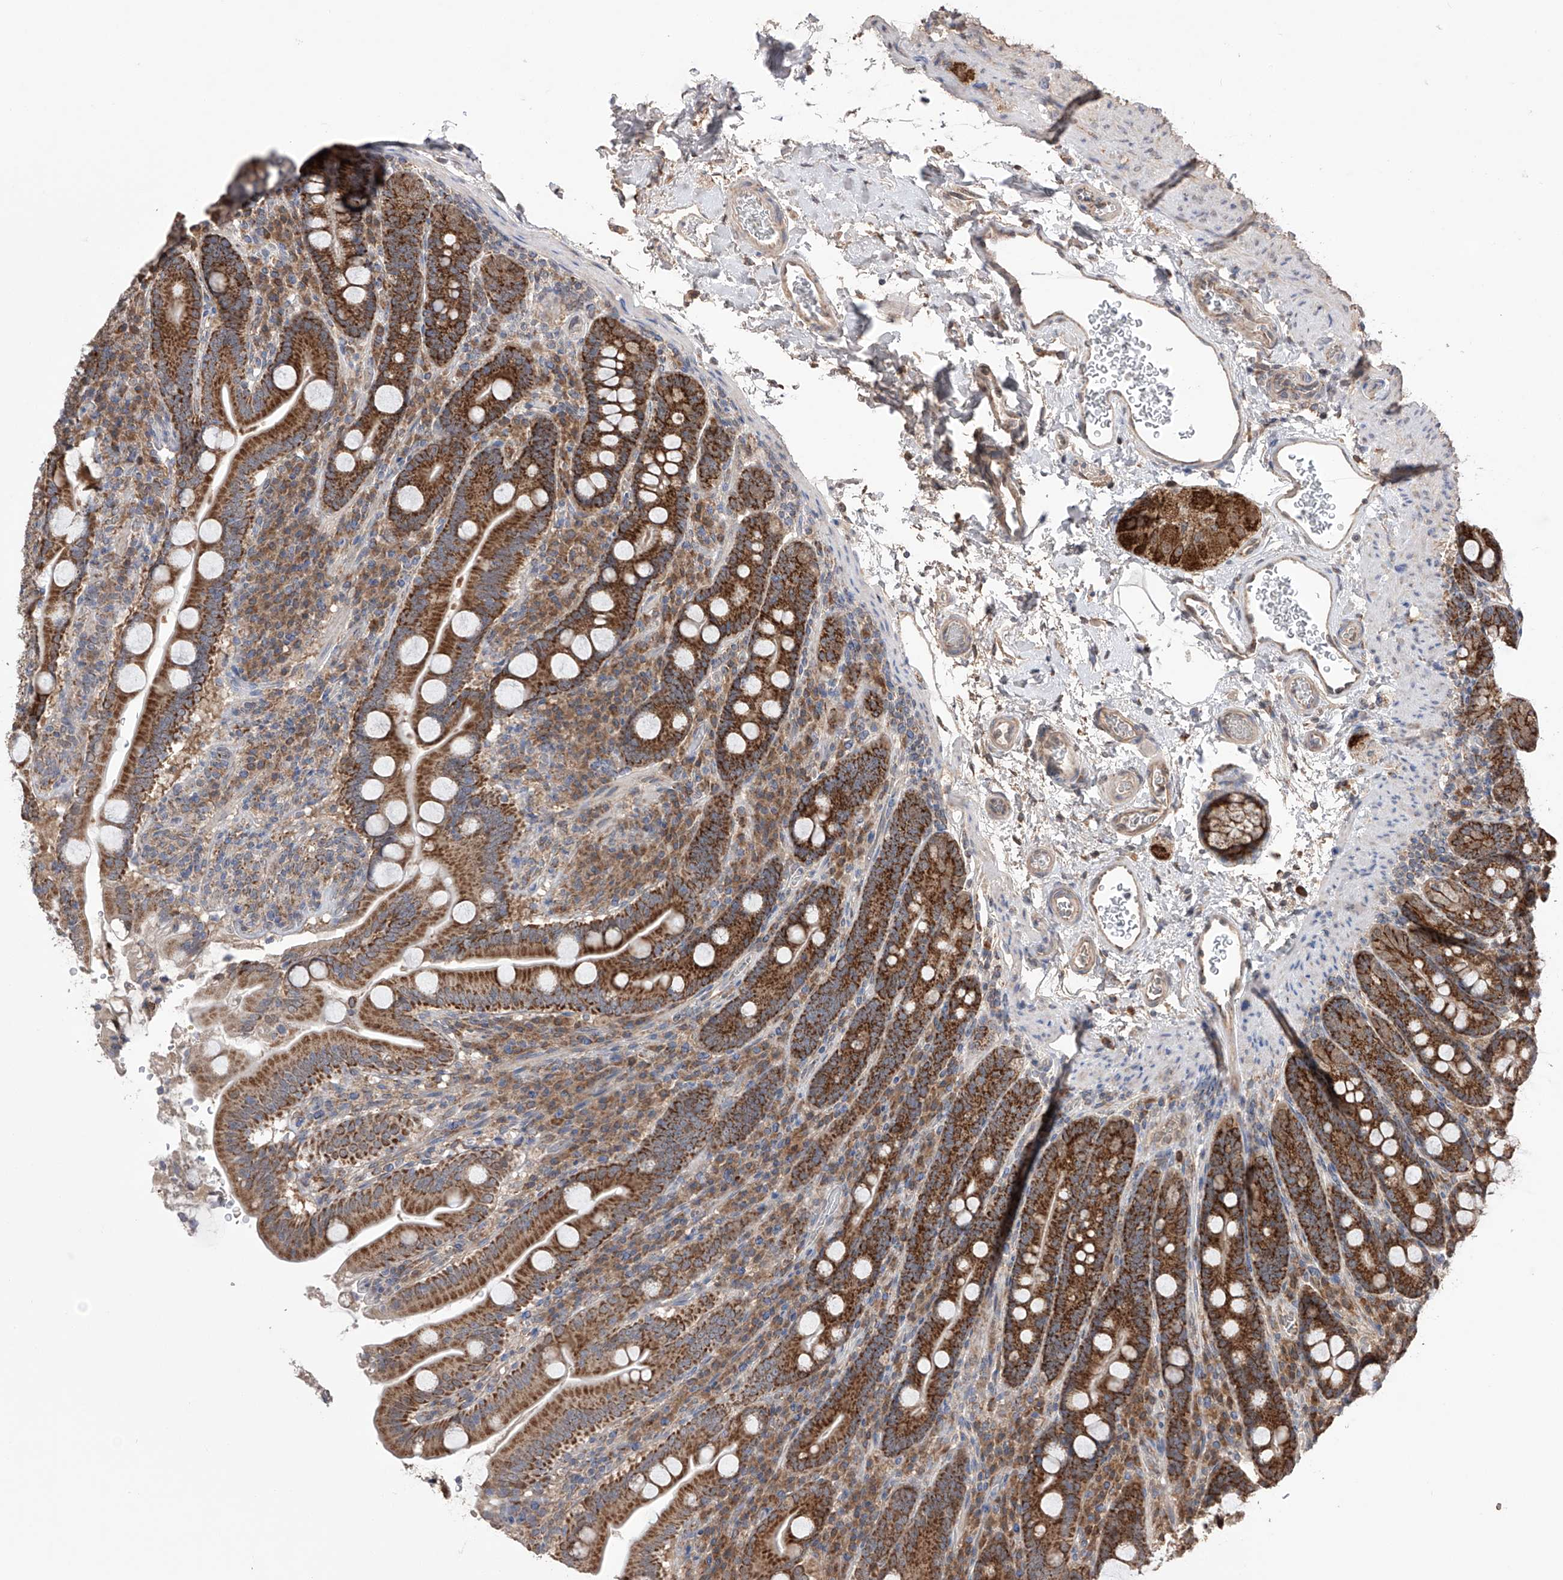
{"staining": {"intensity": "strong", "quantity": ">75%", "location": "cytoplasmic/membranous"}, "tissue": "duodenum", "cell_type": "Glandular cells", "image_type": "normal", "snomed": [{"axis": "morphology", "description": "Normal tissue, NOS"}, {"axis": "topography", "description": "Duodenum"}], "caption": "Duodenum stained for a protein reveals strong cytoplasmic/membranous positivity in glandular cells.", "gene": "SDHAF4", "patient": {"sex": "male", "age": 35}}